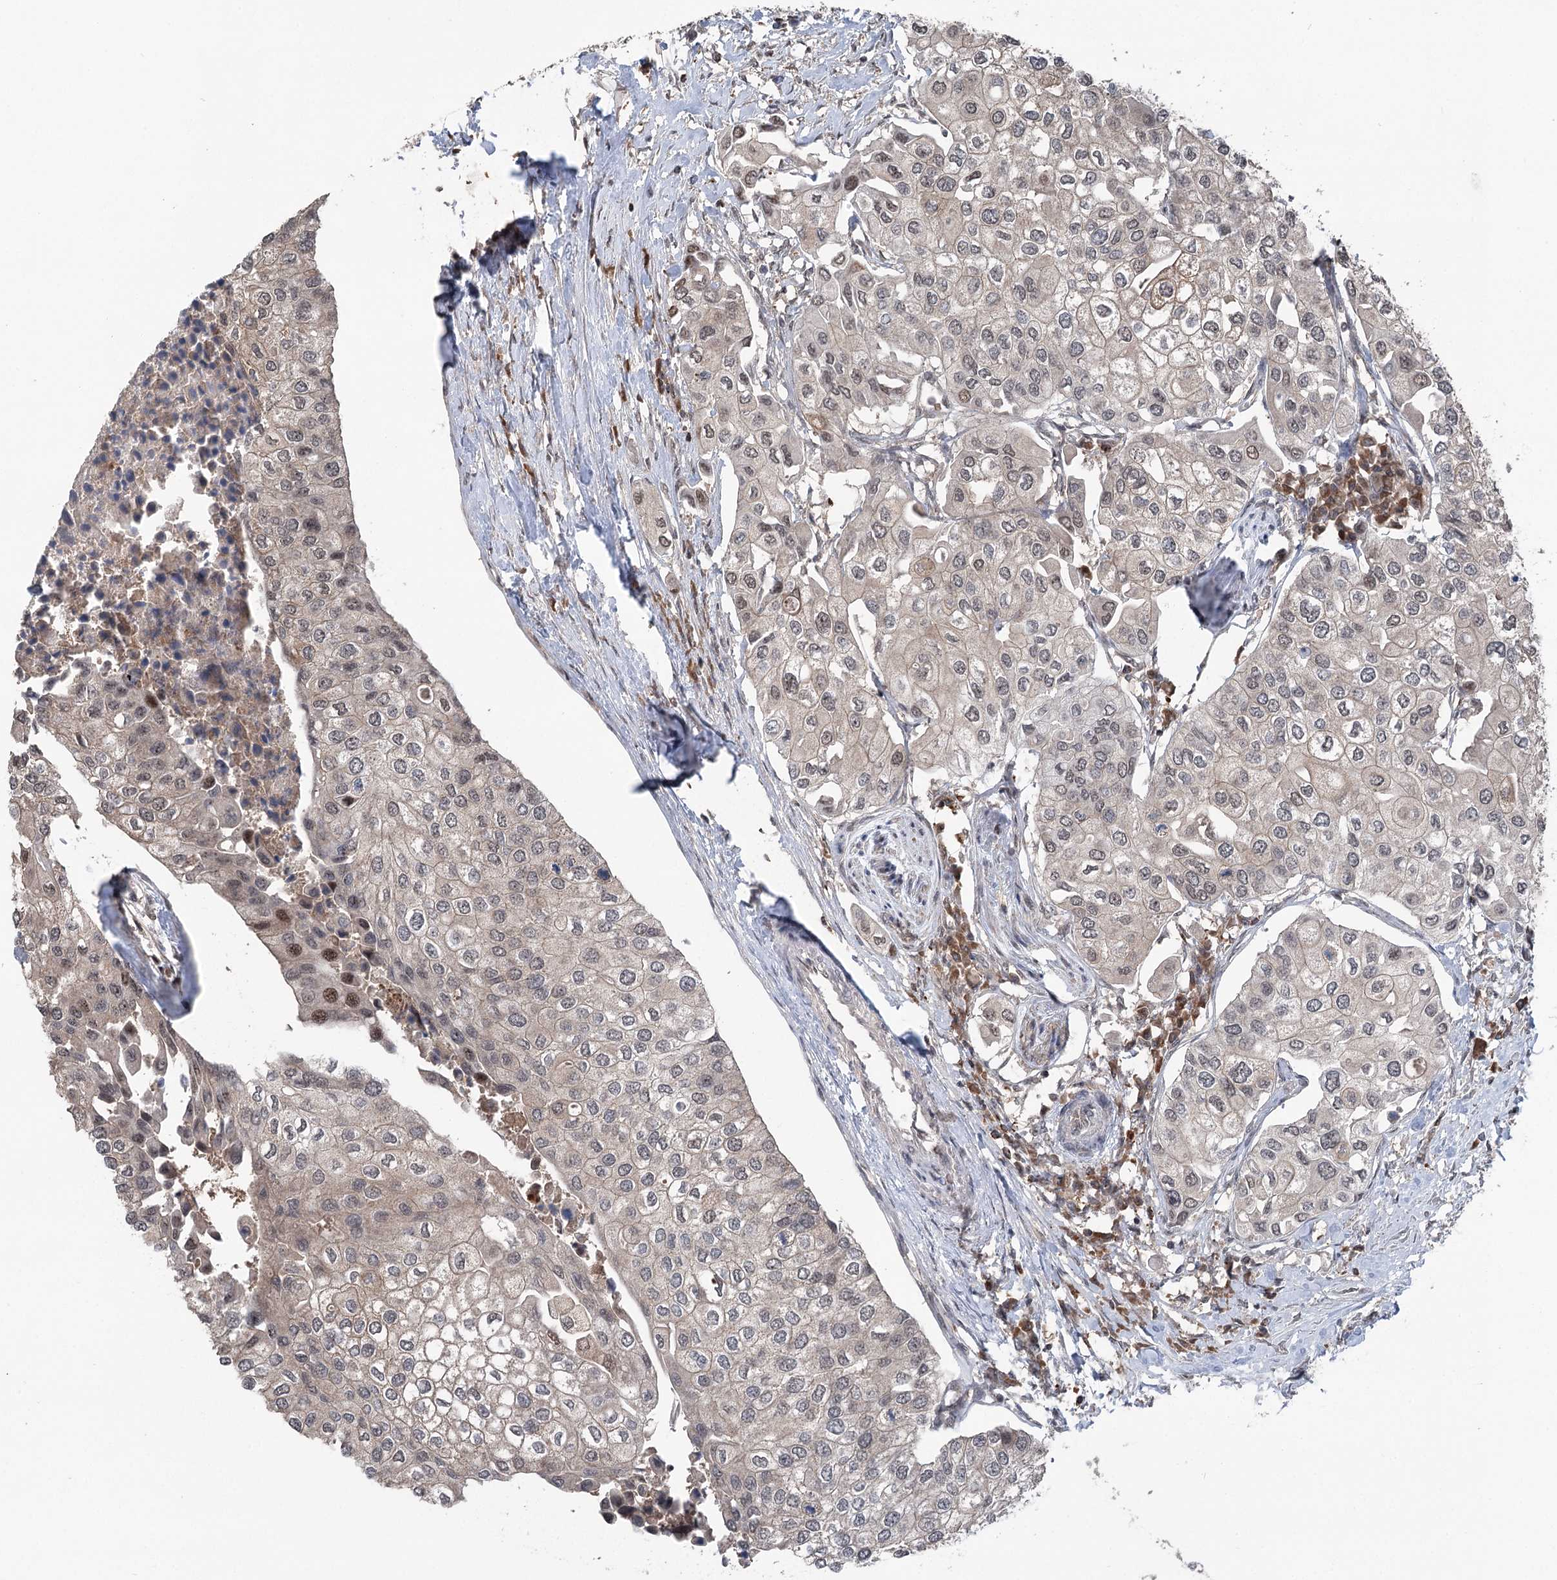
{"staining": {"intensity": "moderate", "quantity": "<25%", "location": "nuclear"}, "tissue": "urothelial cancer", "cell_type": "Tumor cells", "image_type": "cancer", "snomed": [{"axis": "morphology", "description": "Urothelial carcinoma, High grade"}, {"axis": "topography", "description": "Urinary bladder"}], "caption": "Urothelial carcinoma (high-grade) stained with DAB (3,3'-diaminobenzidine) immunohistochemistry demonstrates low levels of moderate nuclear expression in approximately <25% of tumor cells. Nuclei are stained in blue.", "gene": "CCSER2", "patient": {"sex": "male", "age": 64}}